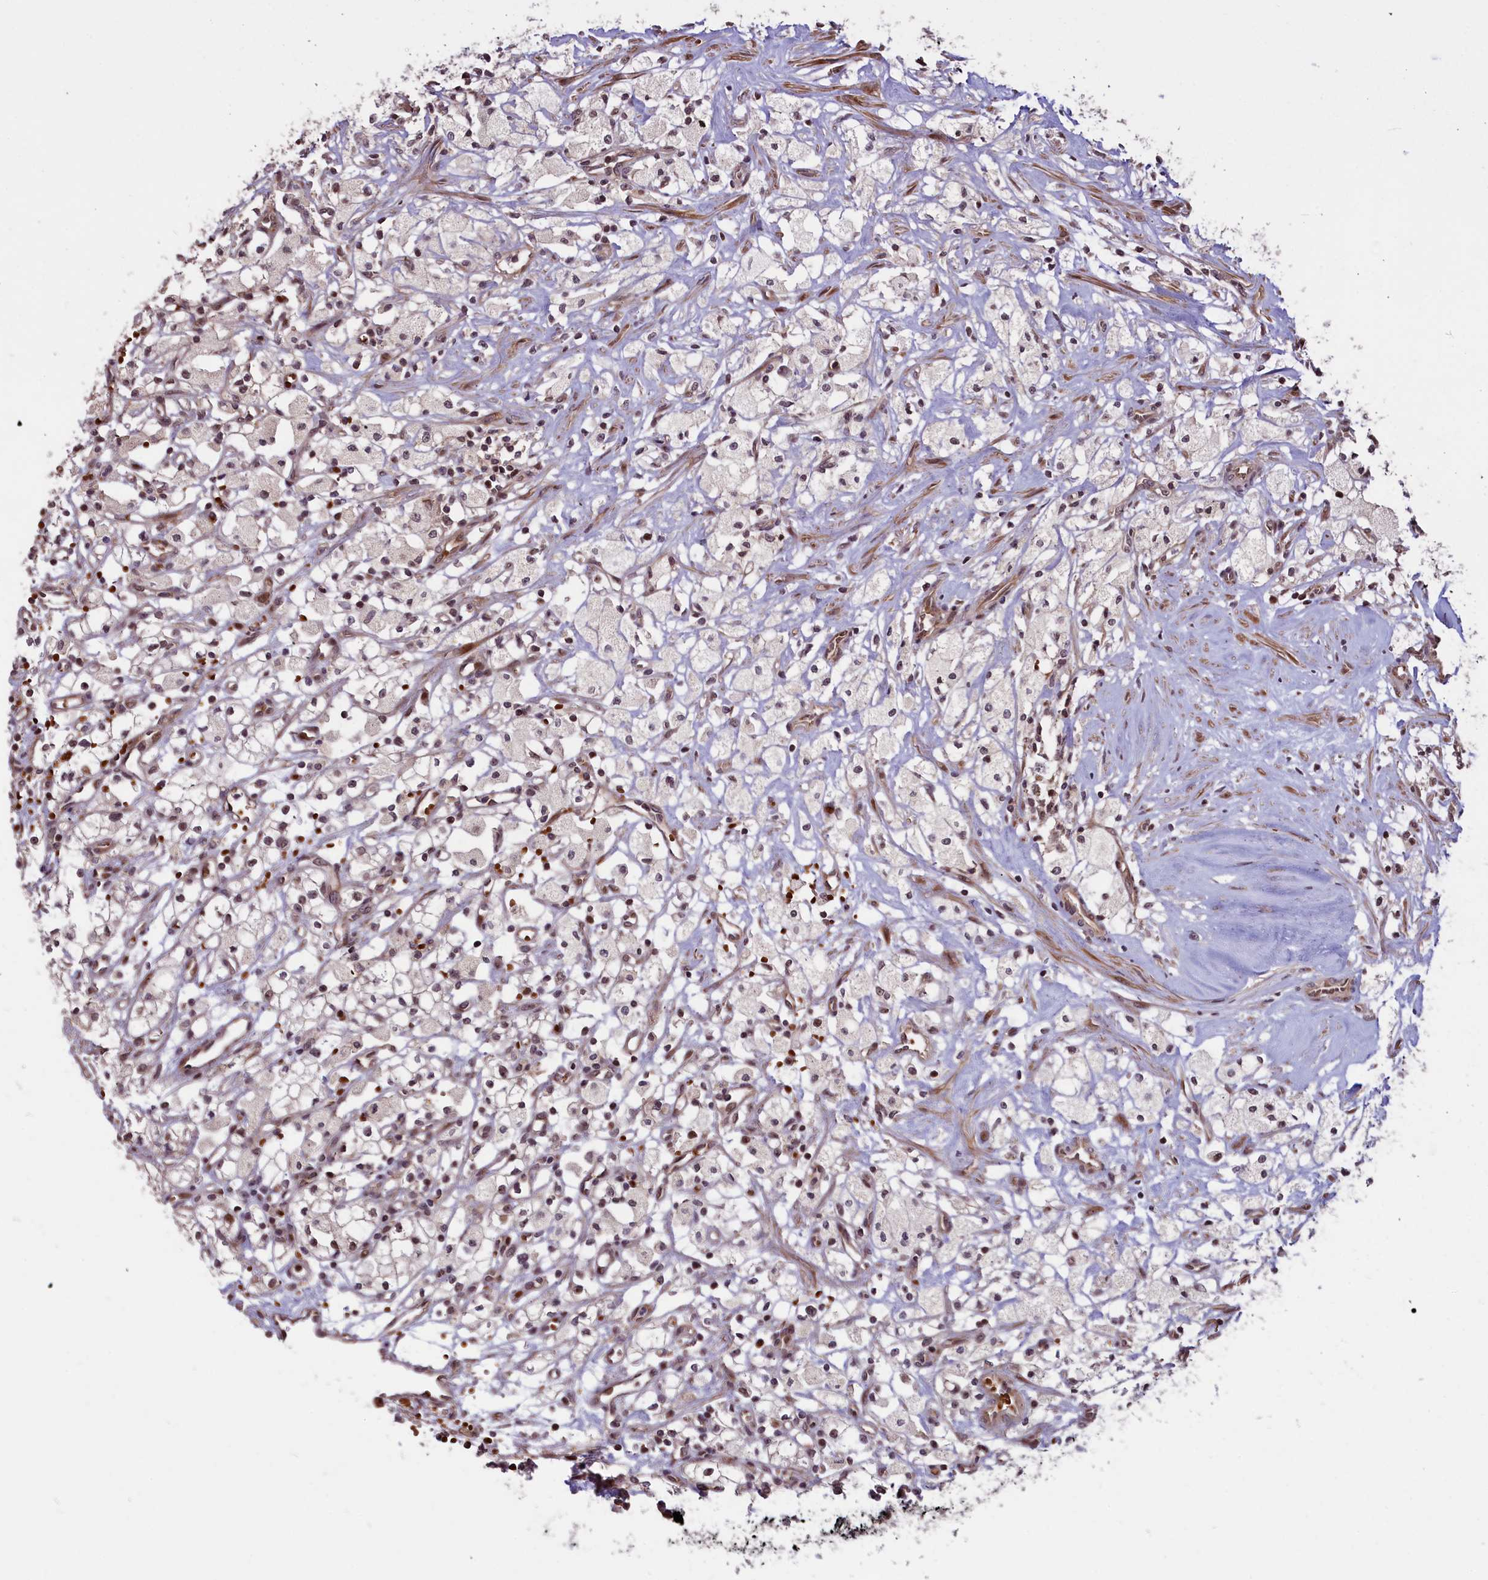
{"staining": {"intensity": "weak", "quantity": ">75%", "location": "nuclear"}, "tissue": "renal cancer", "cell_type": "Tumor cells", "image_type": "cancer", "snomed": [{"axis": "morphology", "description": "Adenocarcinoma, NOS"}, {"axis": "topography", "description": "Kidney"}], "caption": "Immunohistochemical staining of renal cancer shows low levels of weak nuclear protein staining in about >75% of tumor cells.", "gene": "SHFL", "patient": {"sex": "male", "age": 59}}